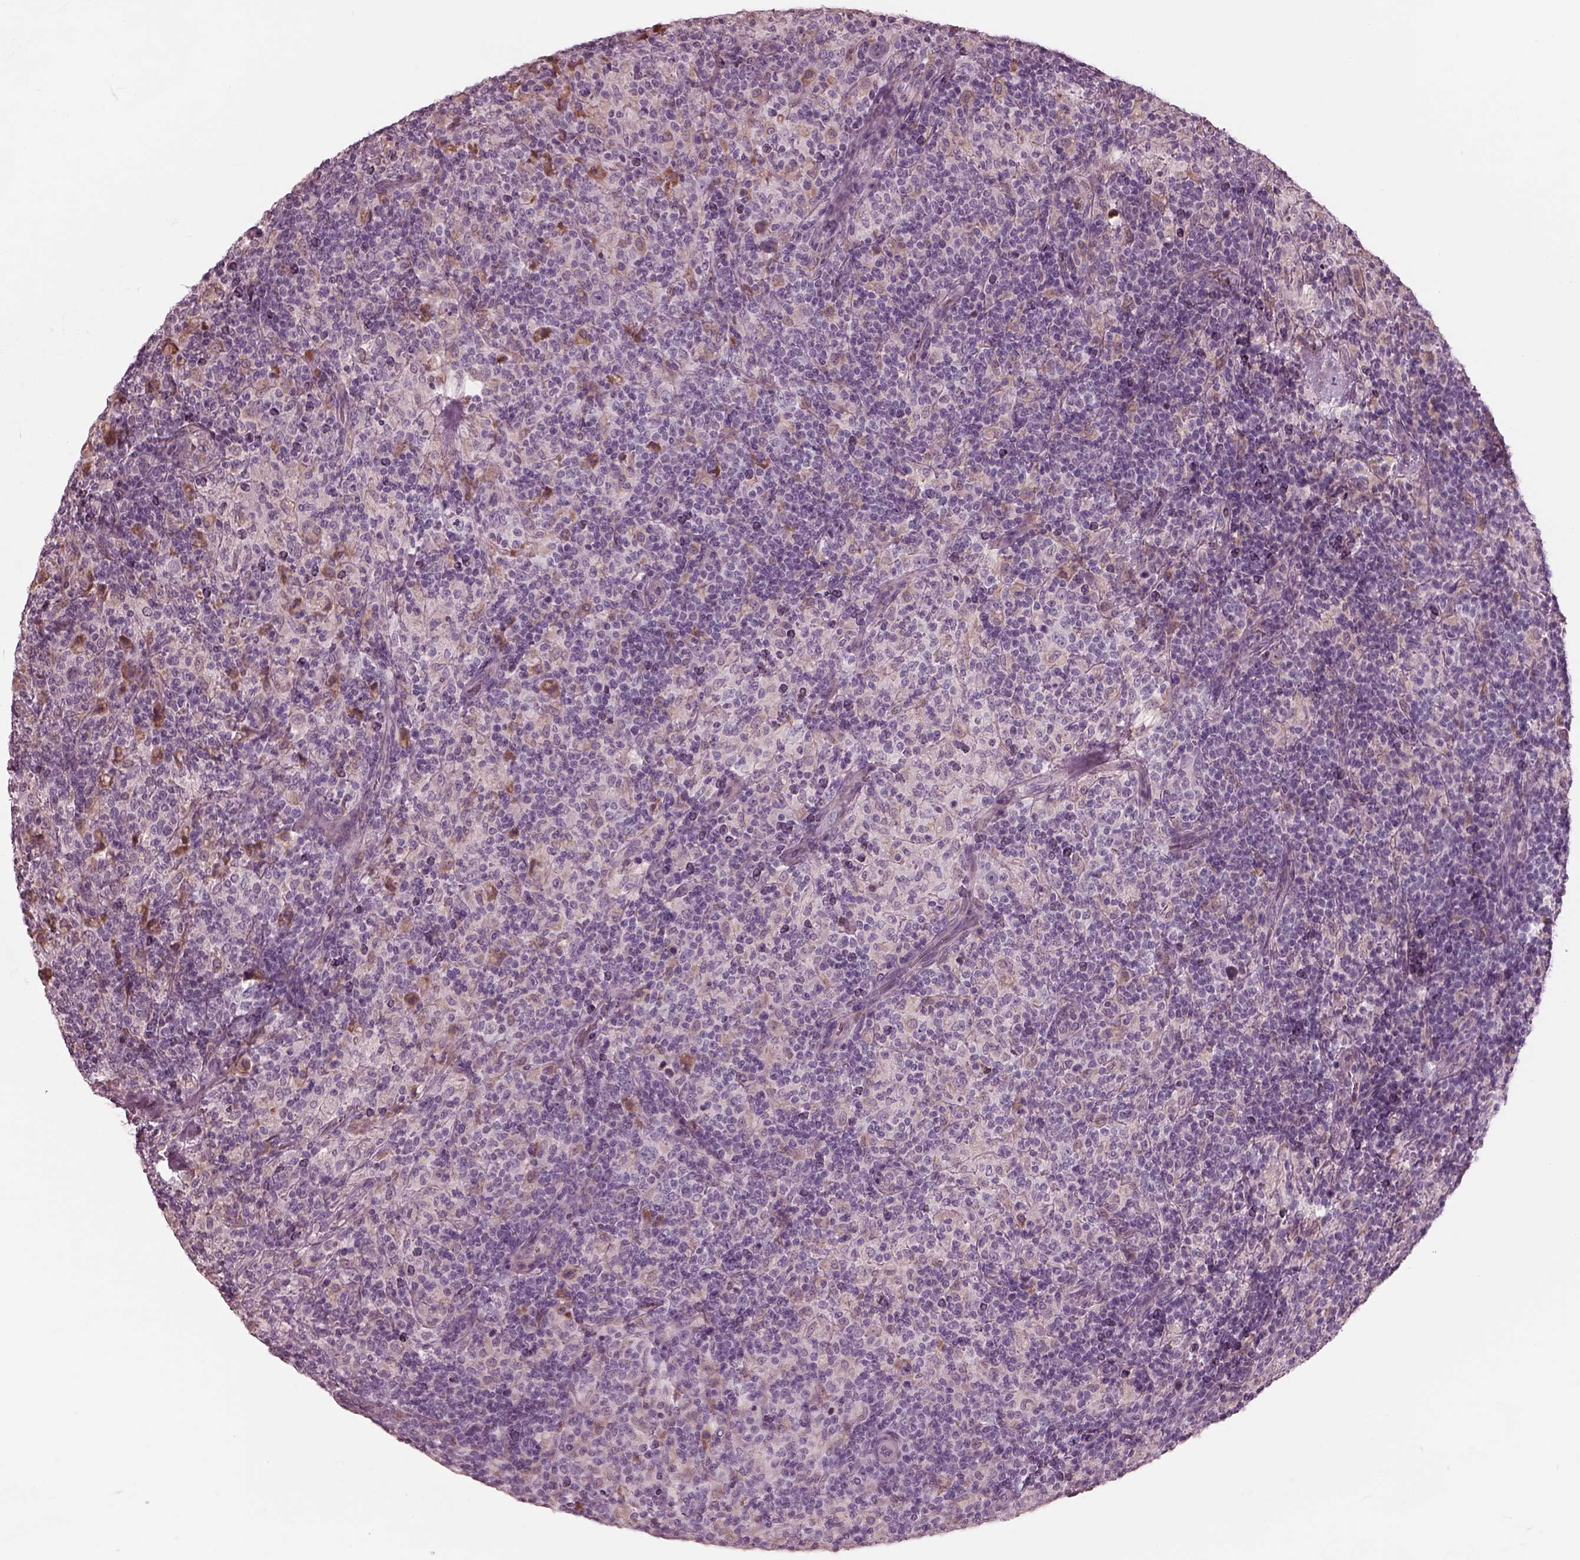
{"staining": {"intensity": "negative", "quantity": "none", "location": "none"}, "tissue": "lymphoma", "cell_type": "Tumor cells", "image_type": "cancer", "snomed": [{"axis": "morphology", "description": "Hodgkin's disease, NOS"}, {"axis": "topography", "description": "Lymph node"}], "caption": "An immunohistochemistry (IHC) photomicrograph of Hodgkin's disease is shown. There is no staining in tumor cells of Hodgkin's disease. Brightfield microscopy of immunohistochemistry (IHC) stained with DAB (brown) and hematoxylin (blue), captured at high magnification.", "gene": "CADM2", "patient": {"sex": "male", "age": 70}}